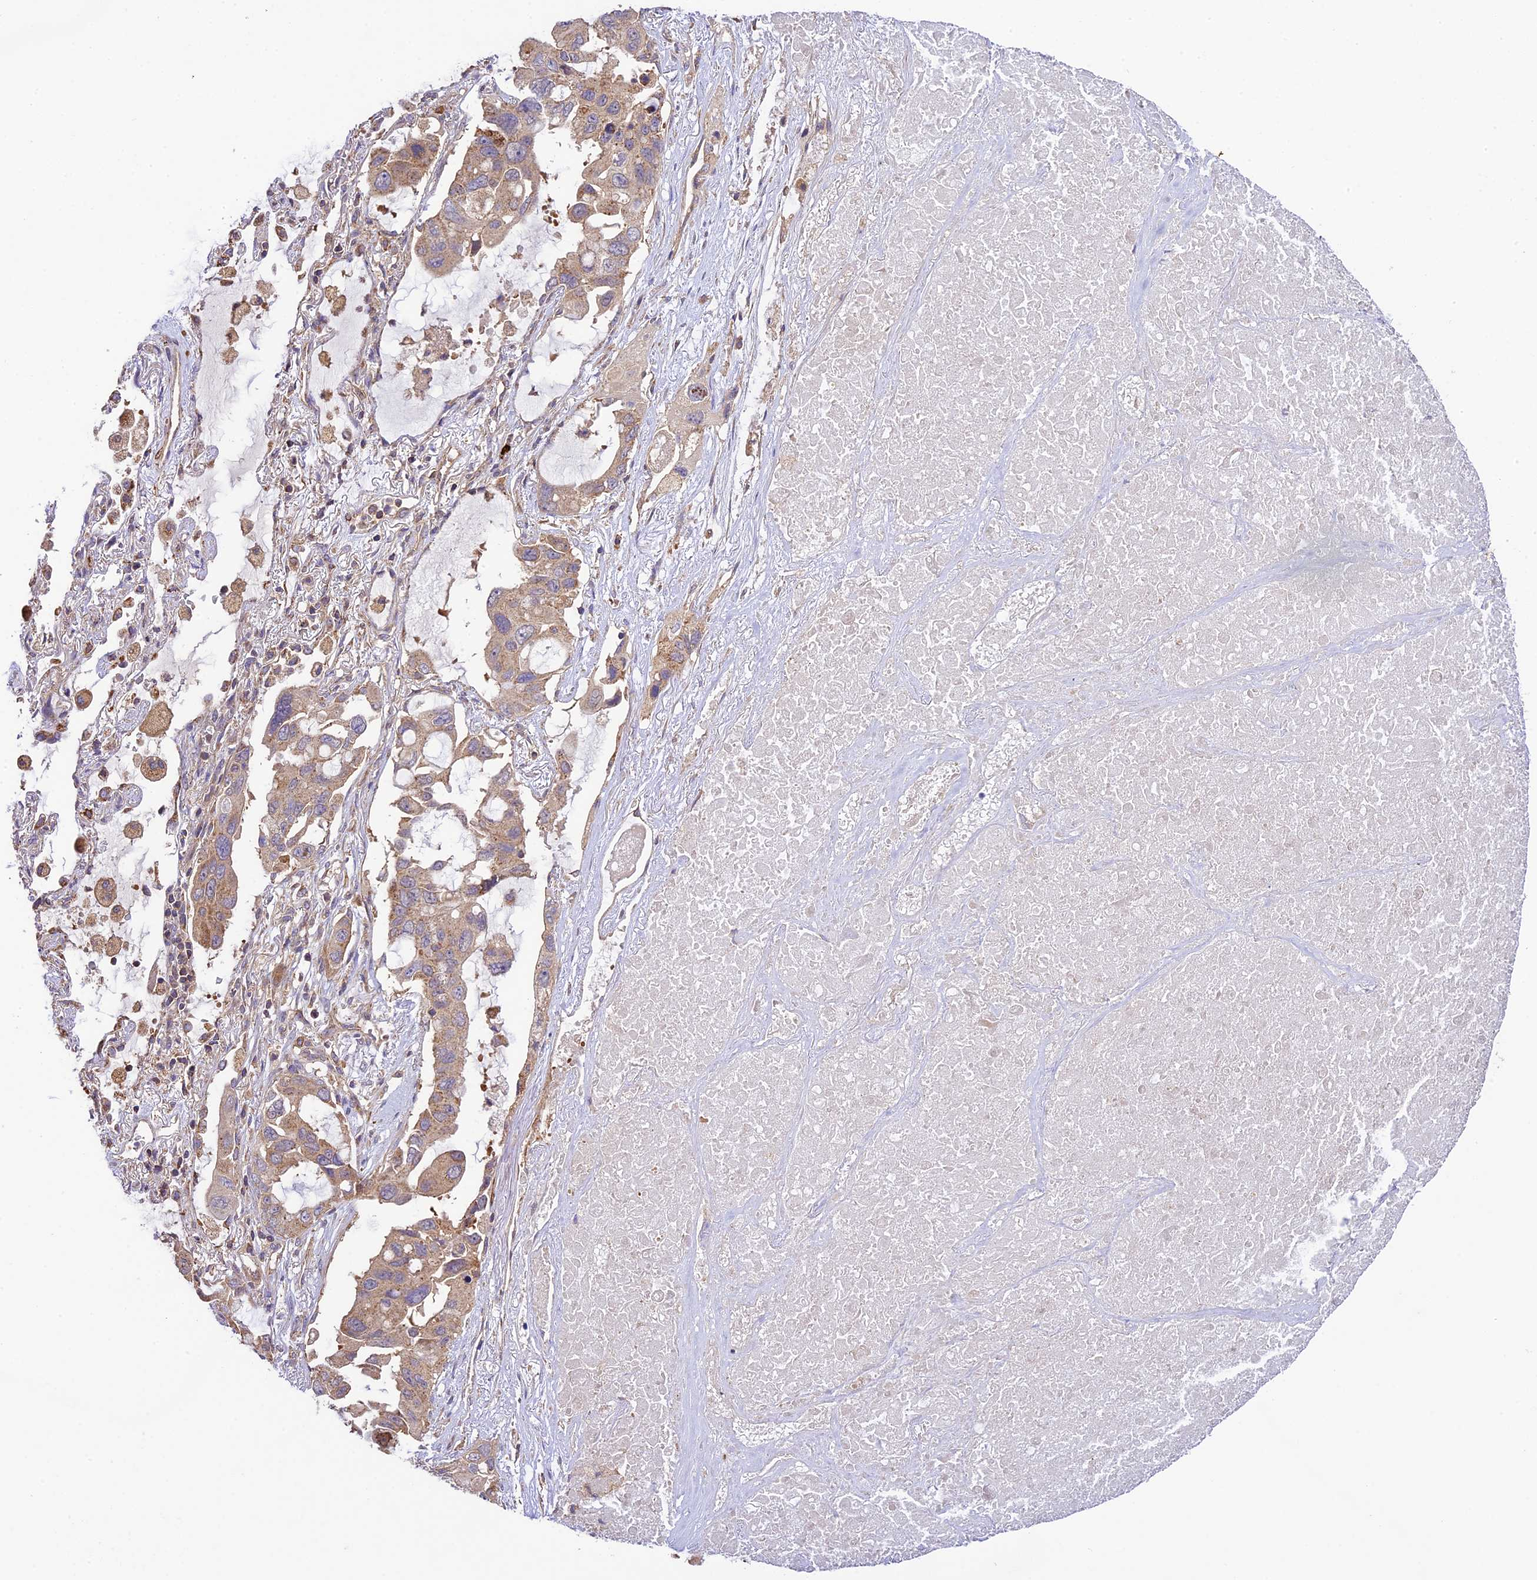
{"staining": {"intensity": "moderate", "quantity": ">75%", "location": "cytoplasmic/membranous"}, "tissue": "lung cancer", "cell_type": "Tumor cells", "image_type": "cancer", "snomed": [{"axis": "morphology", "description": "Squamous cell carcinoma, NOS"}, {"axis": "topography", "description": "Lung"}], "caption": "IHC of human lung squamous cell carcinoma shows medium levels of moderate cytoplasmic/membranous expression in approximately >75% of tumor cells.", "gene": "WDR88", "patient": {"sex": "female", "age": 73}}